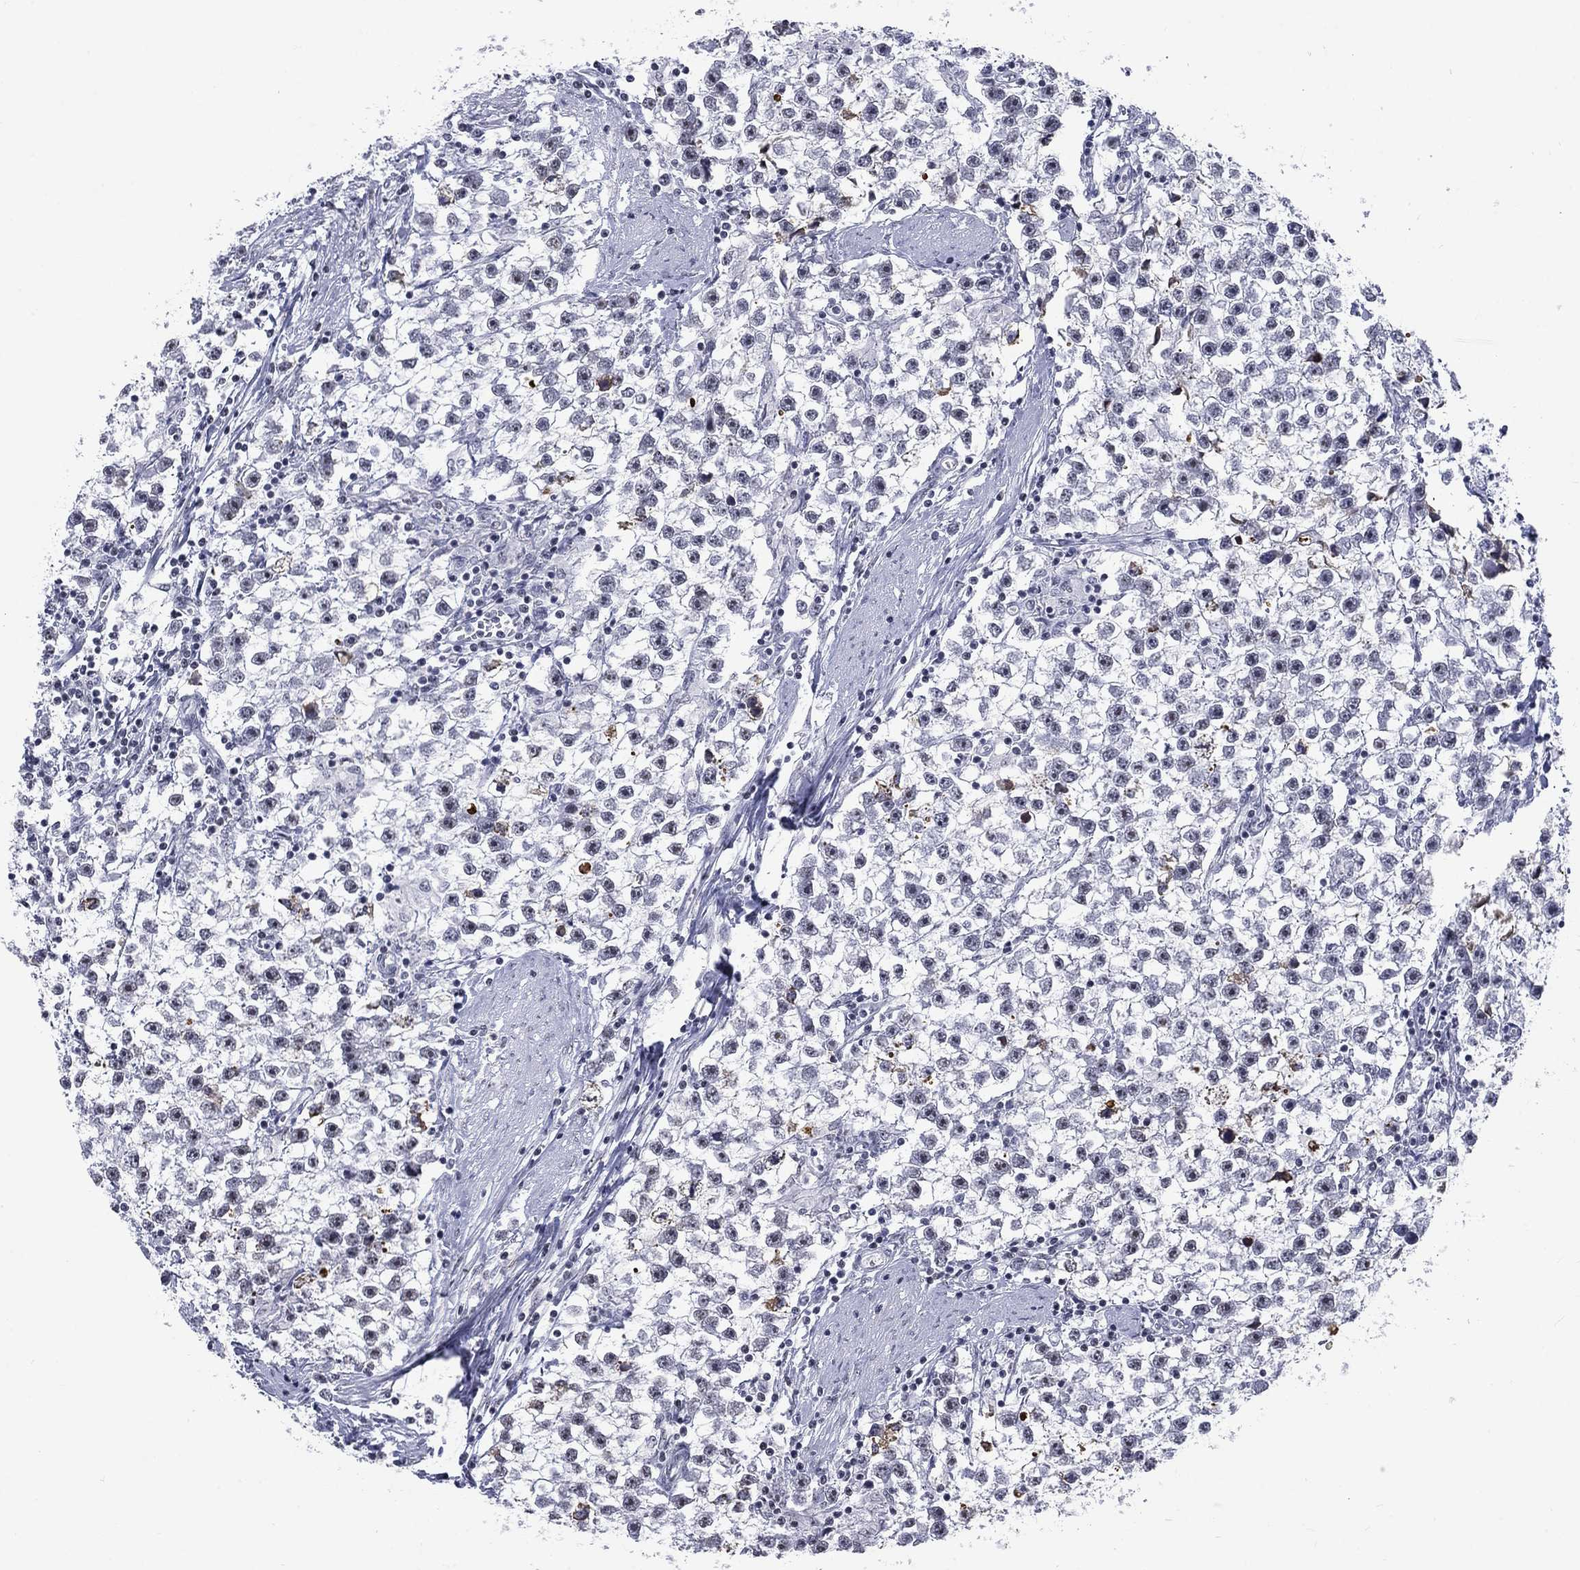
{"staining": {"intensity": "negative", "quantity": "none", "location": "none"}, "tissue": "testis cancer", "cell_type": "Tumor cells", "image_type": "cancer", "snomed": [{"axis": "morphology", "description": "Seminoma, NOS"}, {"axis": "topography", "description": "Testis"}], "caption": "IHC photomicrograph of testis seminoma stained for a protein (brown), which displays no staining in tumor cells.", "gene": "CSRNP3", "patient": {"sex": "male", "age": 59}}